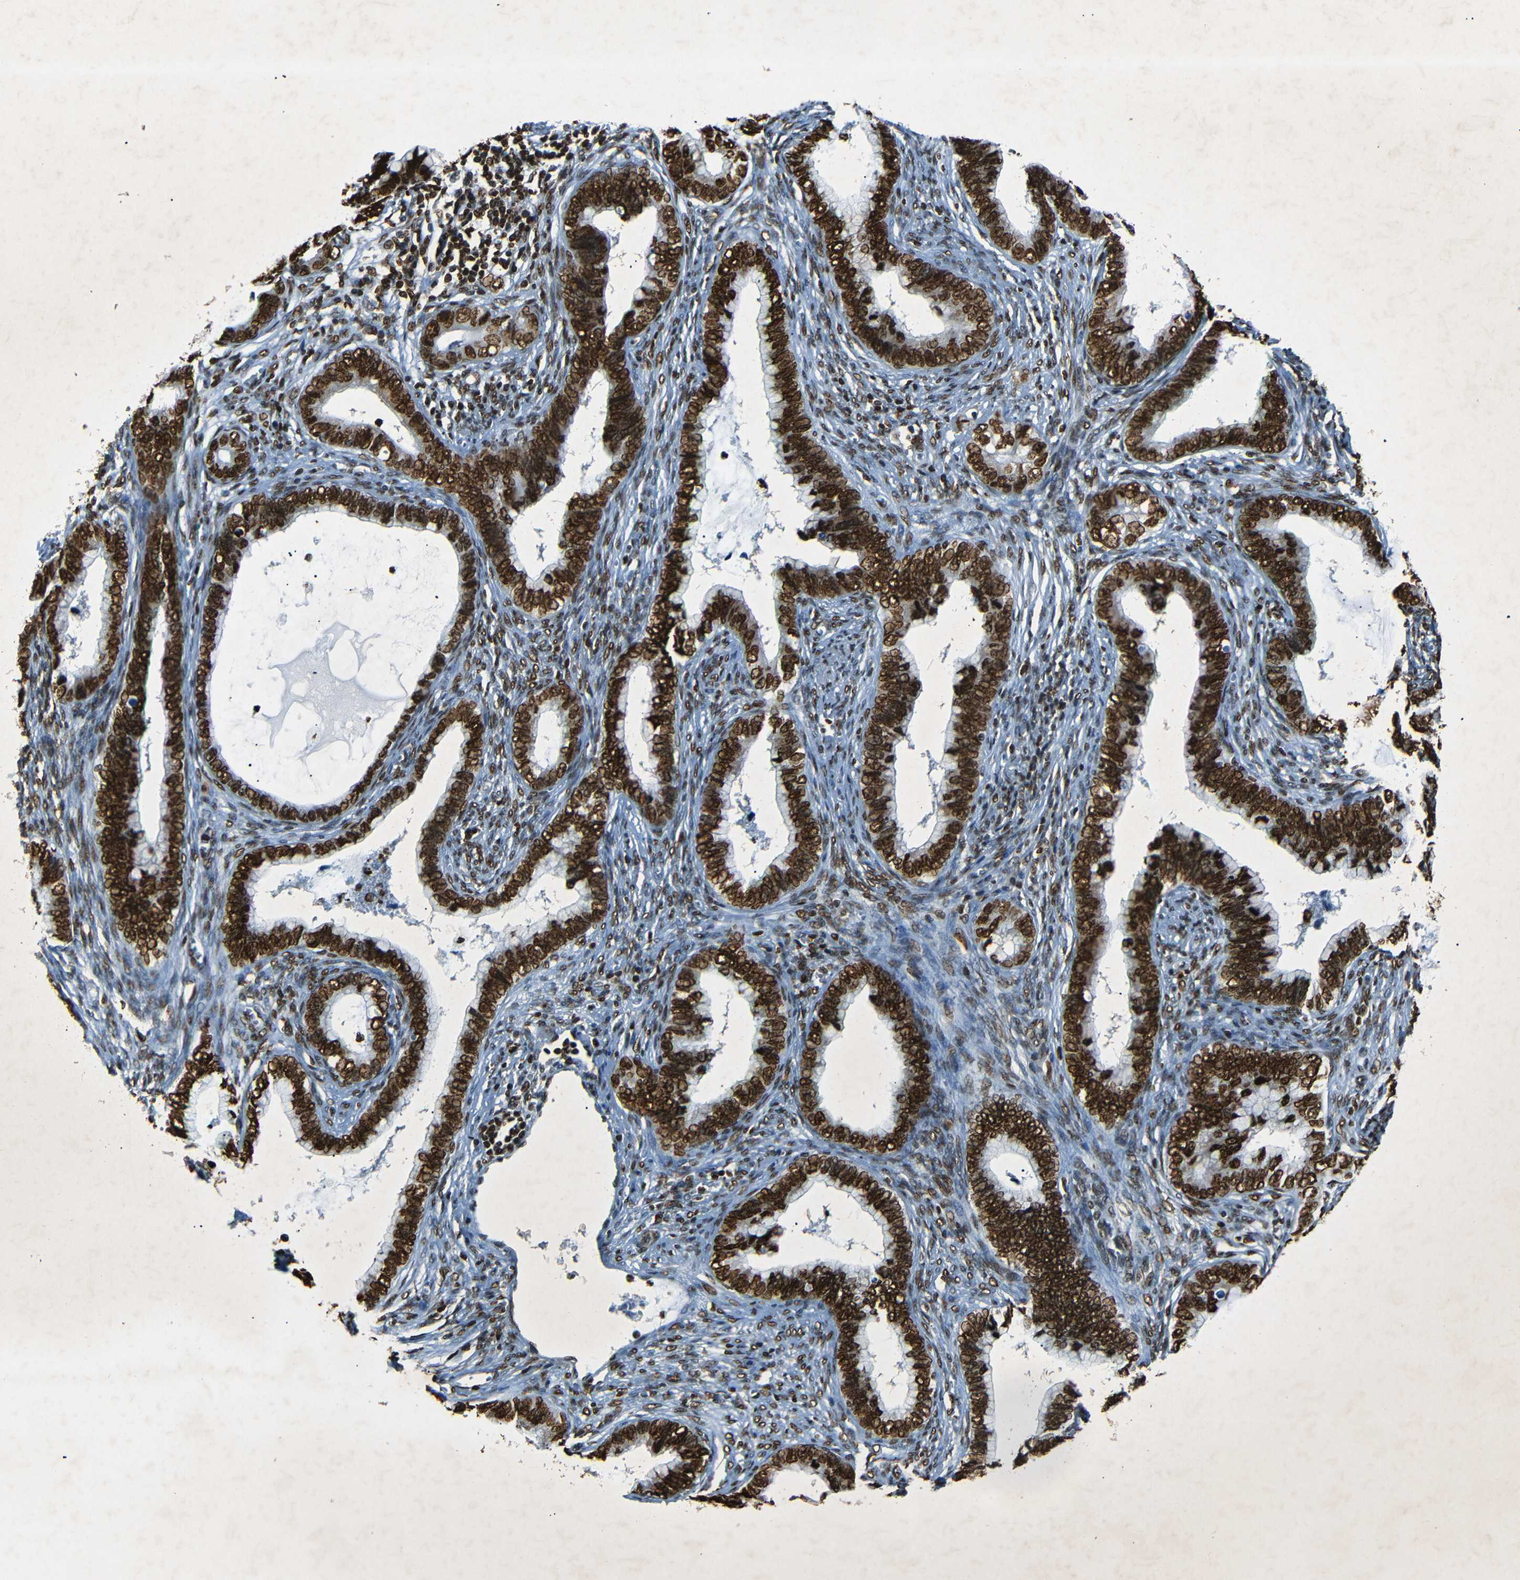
{"staining": {"intensity": "strong", "quantity": ">75%", "location": "nuclear"}, "tissue": "cervical cancer", "cell_type": "Tumor cells", "image_type": "cancer", "snomed": [{"axis": "morphology", "description": "Adenocarcinoma, NOS"}, {"axis": "topography", "description": "Cervix"}], "caption": "Immunohistochemistry staining of cervical cancer (adenocarcinoma), which exhibits high levels of strong nuclear positivity in about >75% of tumor cells indicating strong nuclear protein positivity. The staining was performed using DAB (brown) for protein detection and nuclei were counterstained in hematoxylin (blue).", "gene": "HMGN1", "patient": {"sex": "female", "age": 44}}